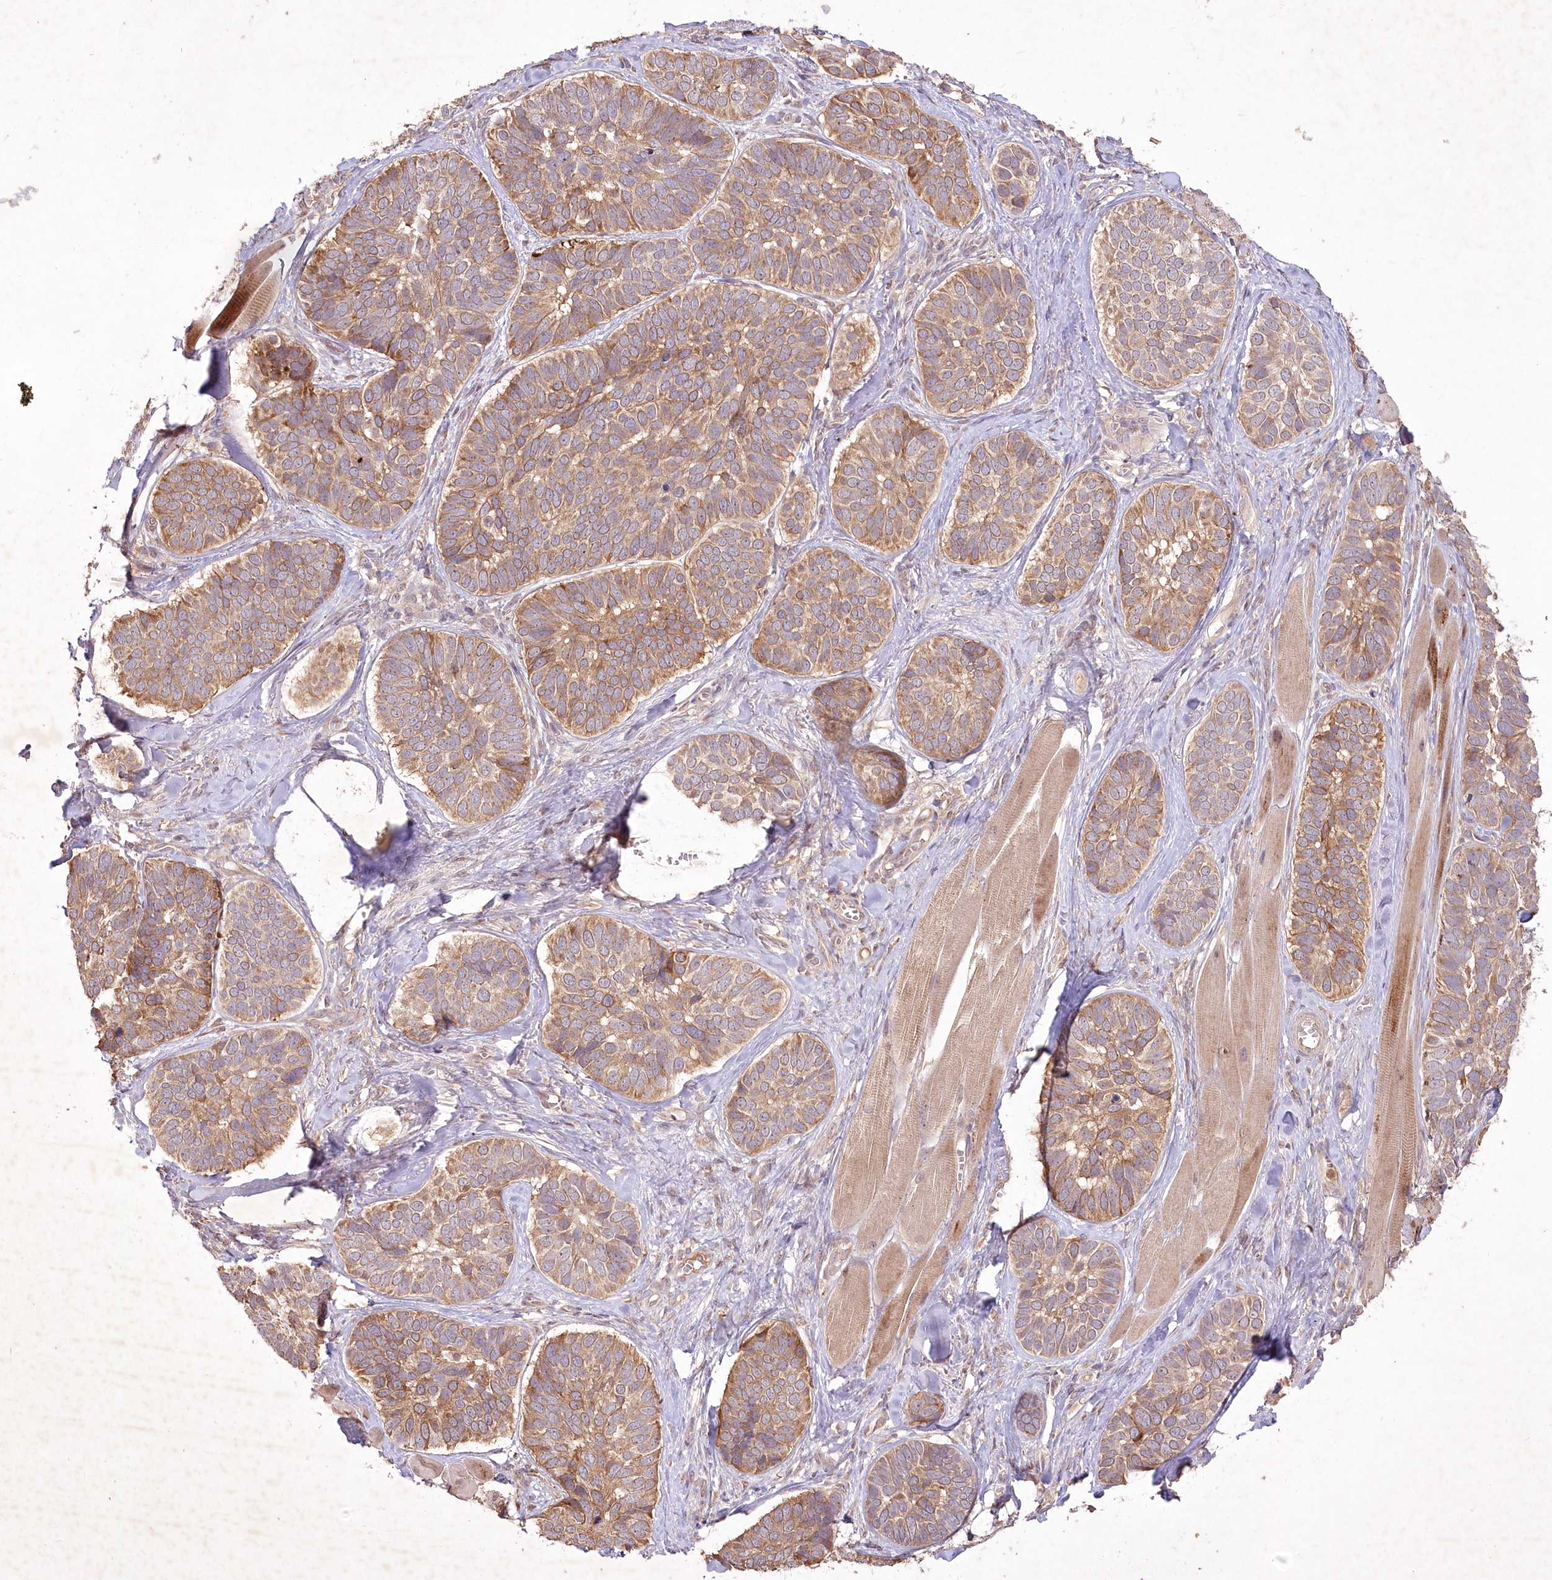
{"staining": {"intensity": "moderate", "quantity": ">75%", "location": "cytoplasmic/membranous"}, "tissue": "skin cancer", "cell_type": "Tumor cells", "image_type": "cancer", "snomed": [{"axis": "morphology", "description": "Basal cell carcinoma"}, {"axis": "topography", "description": "Skin"}], "caption": "Human skin cancer stained with a brown dye reveals moderate cytoplasmic/membranous positive staining in approximately >75% of tumor cells.", "gene": "IRAK1BP1", "patient": {"sex": "male", "age": 62}}